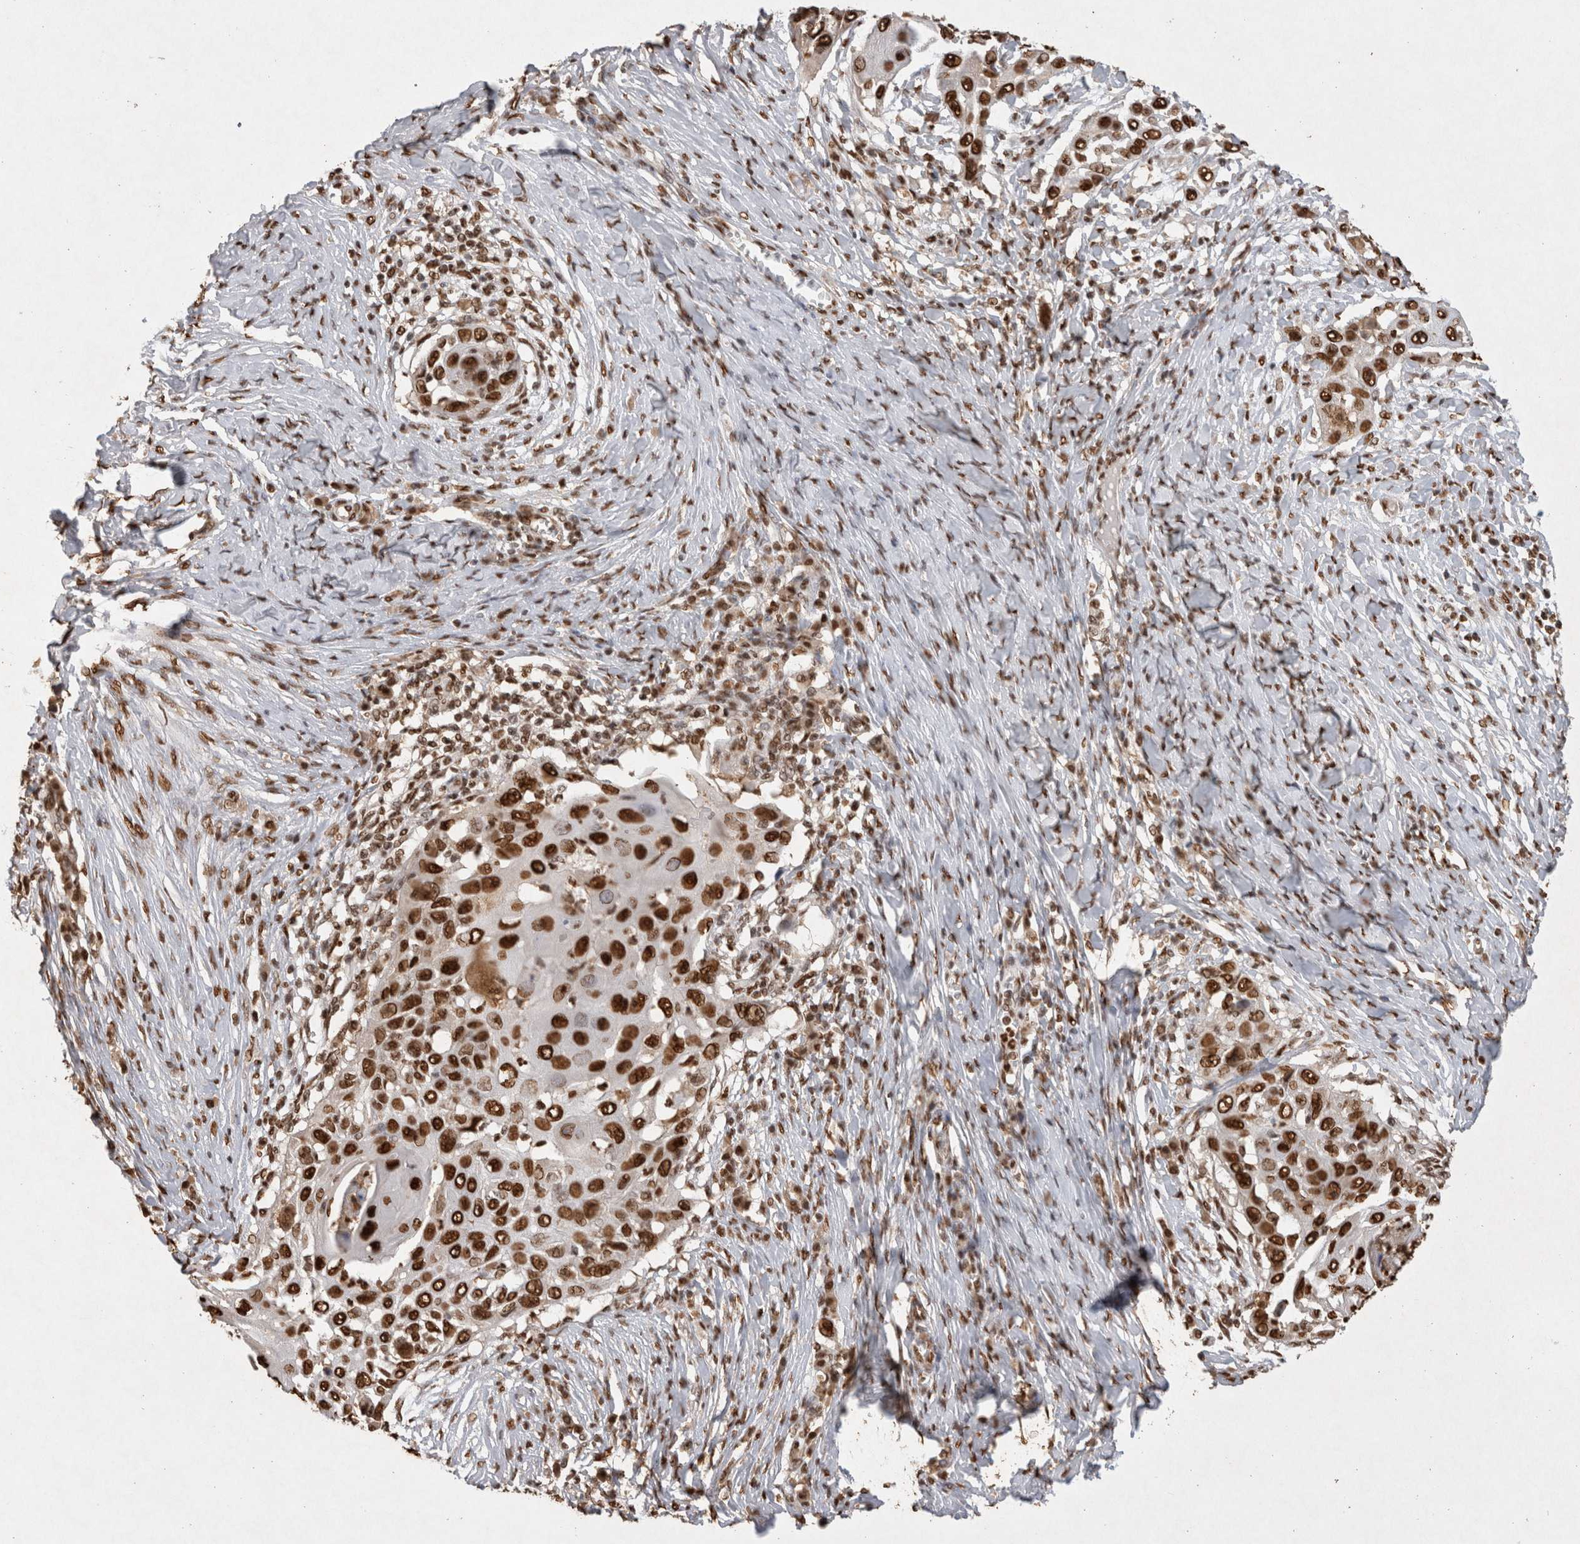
{"staining": {"intensity": "strong", "quantity": ">75%", "location": "nuclear"}, "tissue": "skin cancer", "cell_type": "Tumor cells", "image_type": "cancer", "snomed": [{"axis": "morphology", "description": "Squamous cell carcinoma, NOS"}, {"axis": "topography", "description": "Skin"}], "caption": "This micrograph demonstrates IHC staining of human squamous cell carcinoma (skin), with high strong nuclear positivity in about >75% of tumor cells.", "gene": "HDGF", "patient": {"sex": "female", "age": 44}}